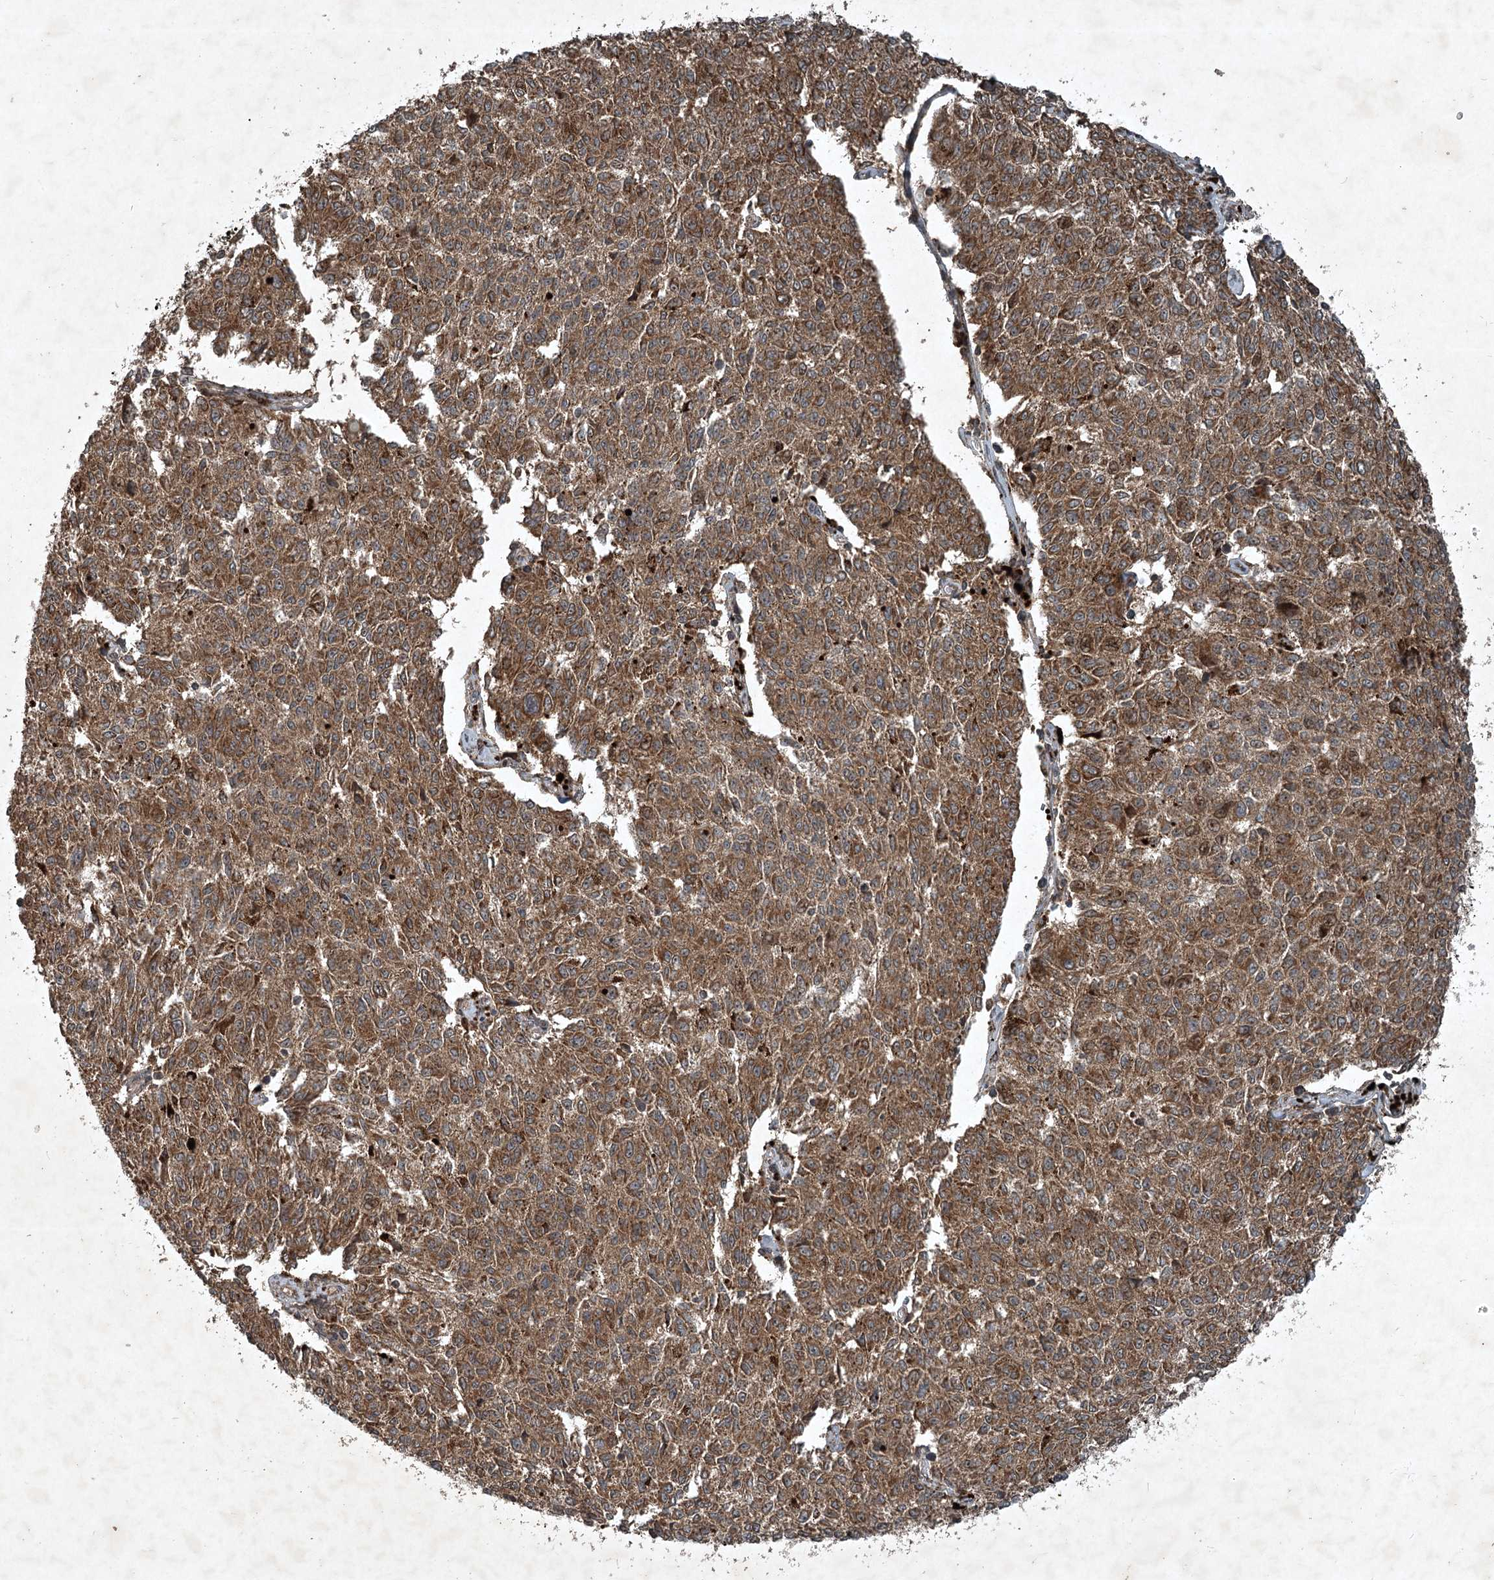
{"staining": {"intensity": "moderate", "quantity": ">75%", "location": "cytoplasmic/membranous"}, "tissue": "melanoma", "cell_type": "Tumor cells", "image_type": "cancer", "snomed": [{"axis": "morphology", "description": "Malignant melanoma, NOS"}, {"axis": "topography", "description": "Skin"}], "caption": "The micrograph exhibits staining of melanoma, revealing moderate cytoplasmic/membranous protein positivity (brown color) within tumor cells.", "gene": "UNC93A", "patient": {"sex": "female", "age": 72}}